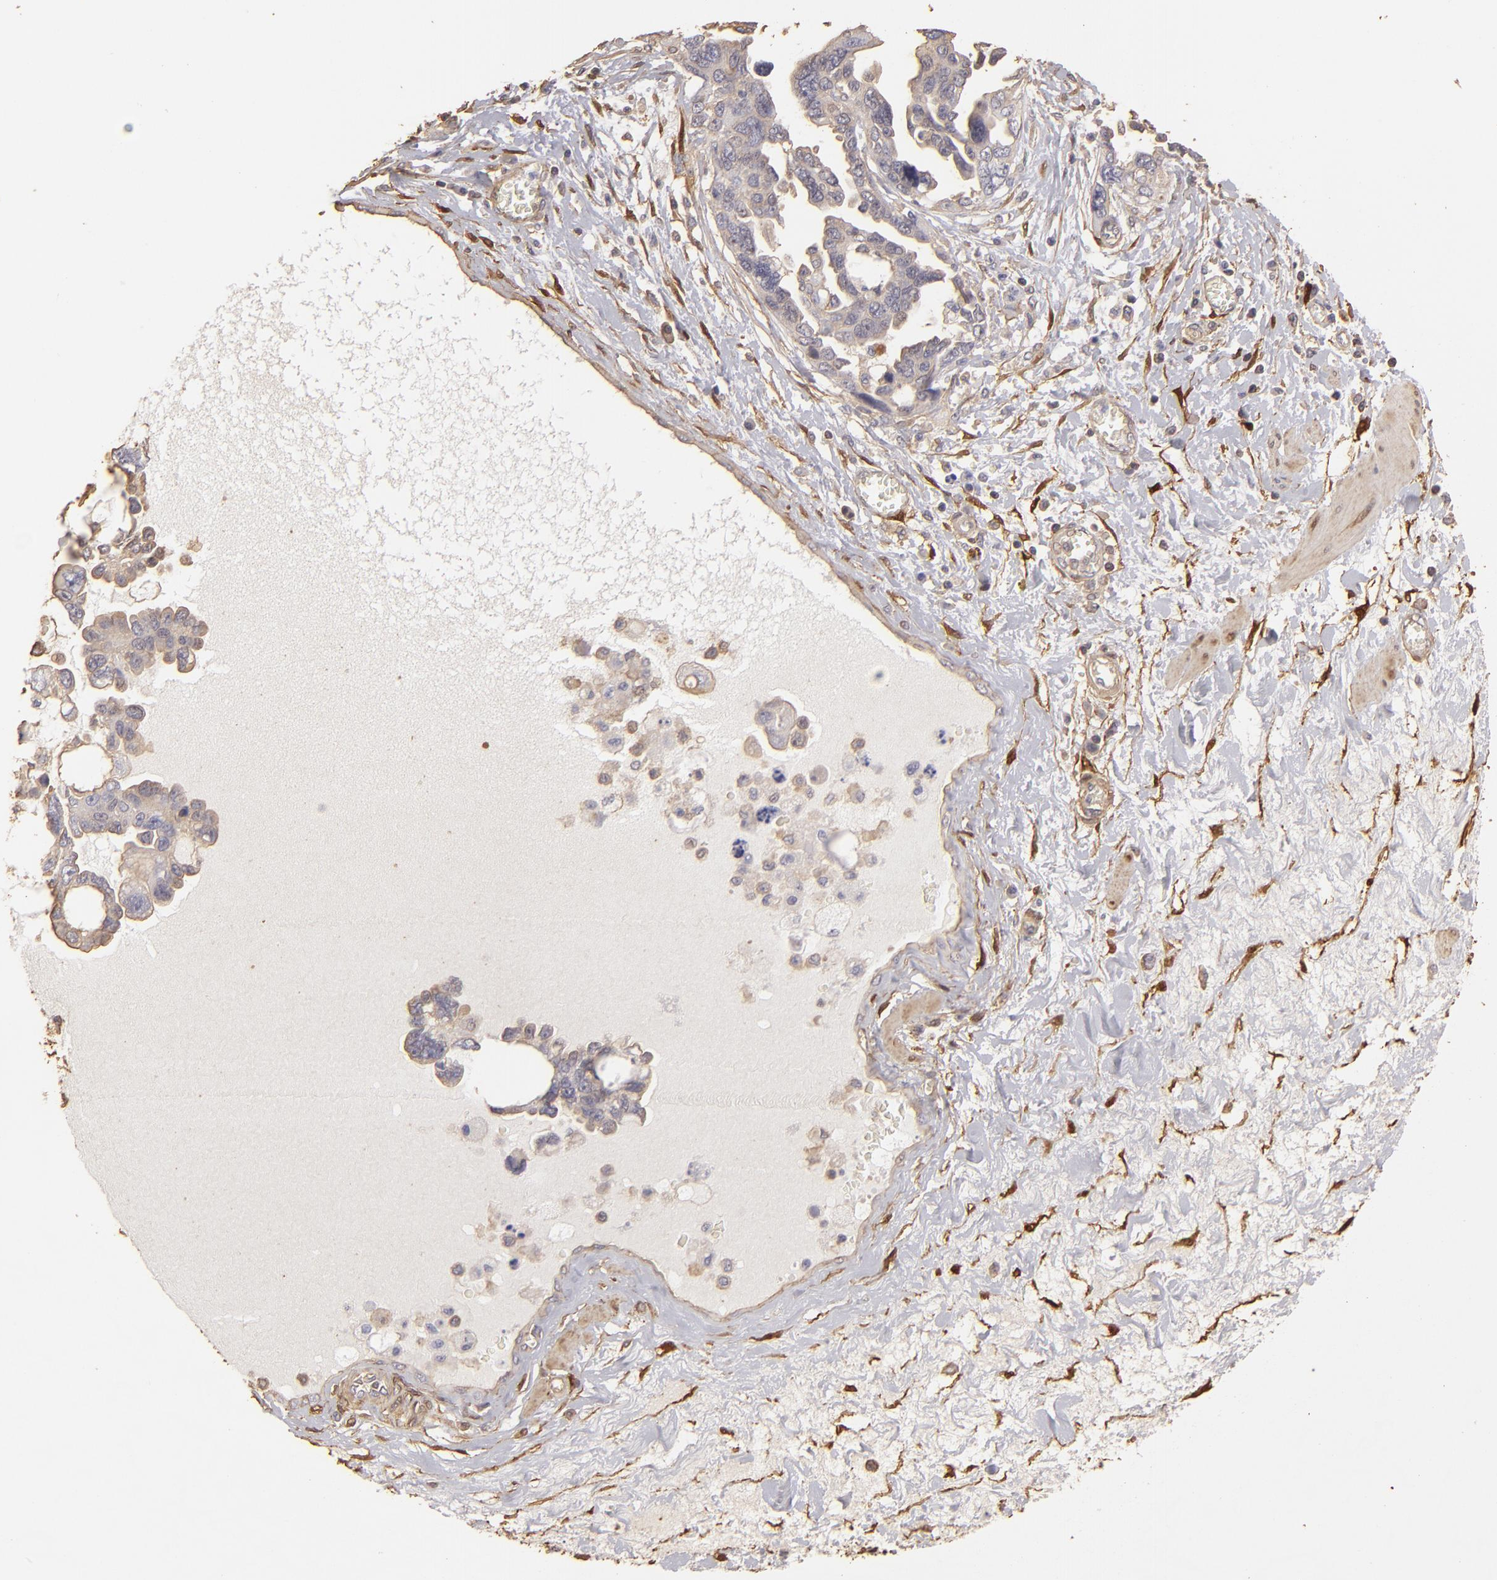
{"staining": {"intensity": "negative", "quantity": "none", "location": "none"}, "tissue": "ovarian cancer", "cell_type": "Tumor cells", "image_type": "cancer", "snomed": [{"axis": "morphology", "description": "Cystadenocarcinoma, serous, NOS"}, {"axis": "topography", "description": "Ovary"}], "caption": "The photomicrograph exhibits no staining of tumor cells in serous cystadenocarcinoma (ovarian). Brightfield microscopy of immunohistochemistry (IHC) stained with DAB (3,3'-diaminobenzidine) (brown) and hematoxylin (blue), captured at high magnification.", "gene": "HSPB6", "patient": {"sex": "female", "age": 63}}